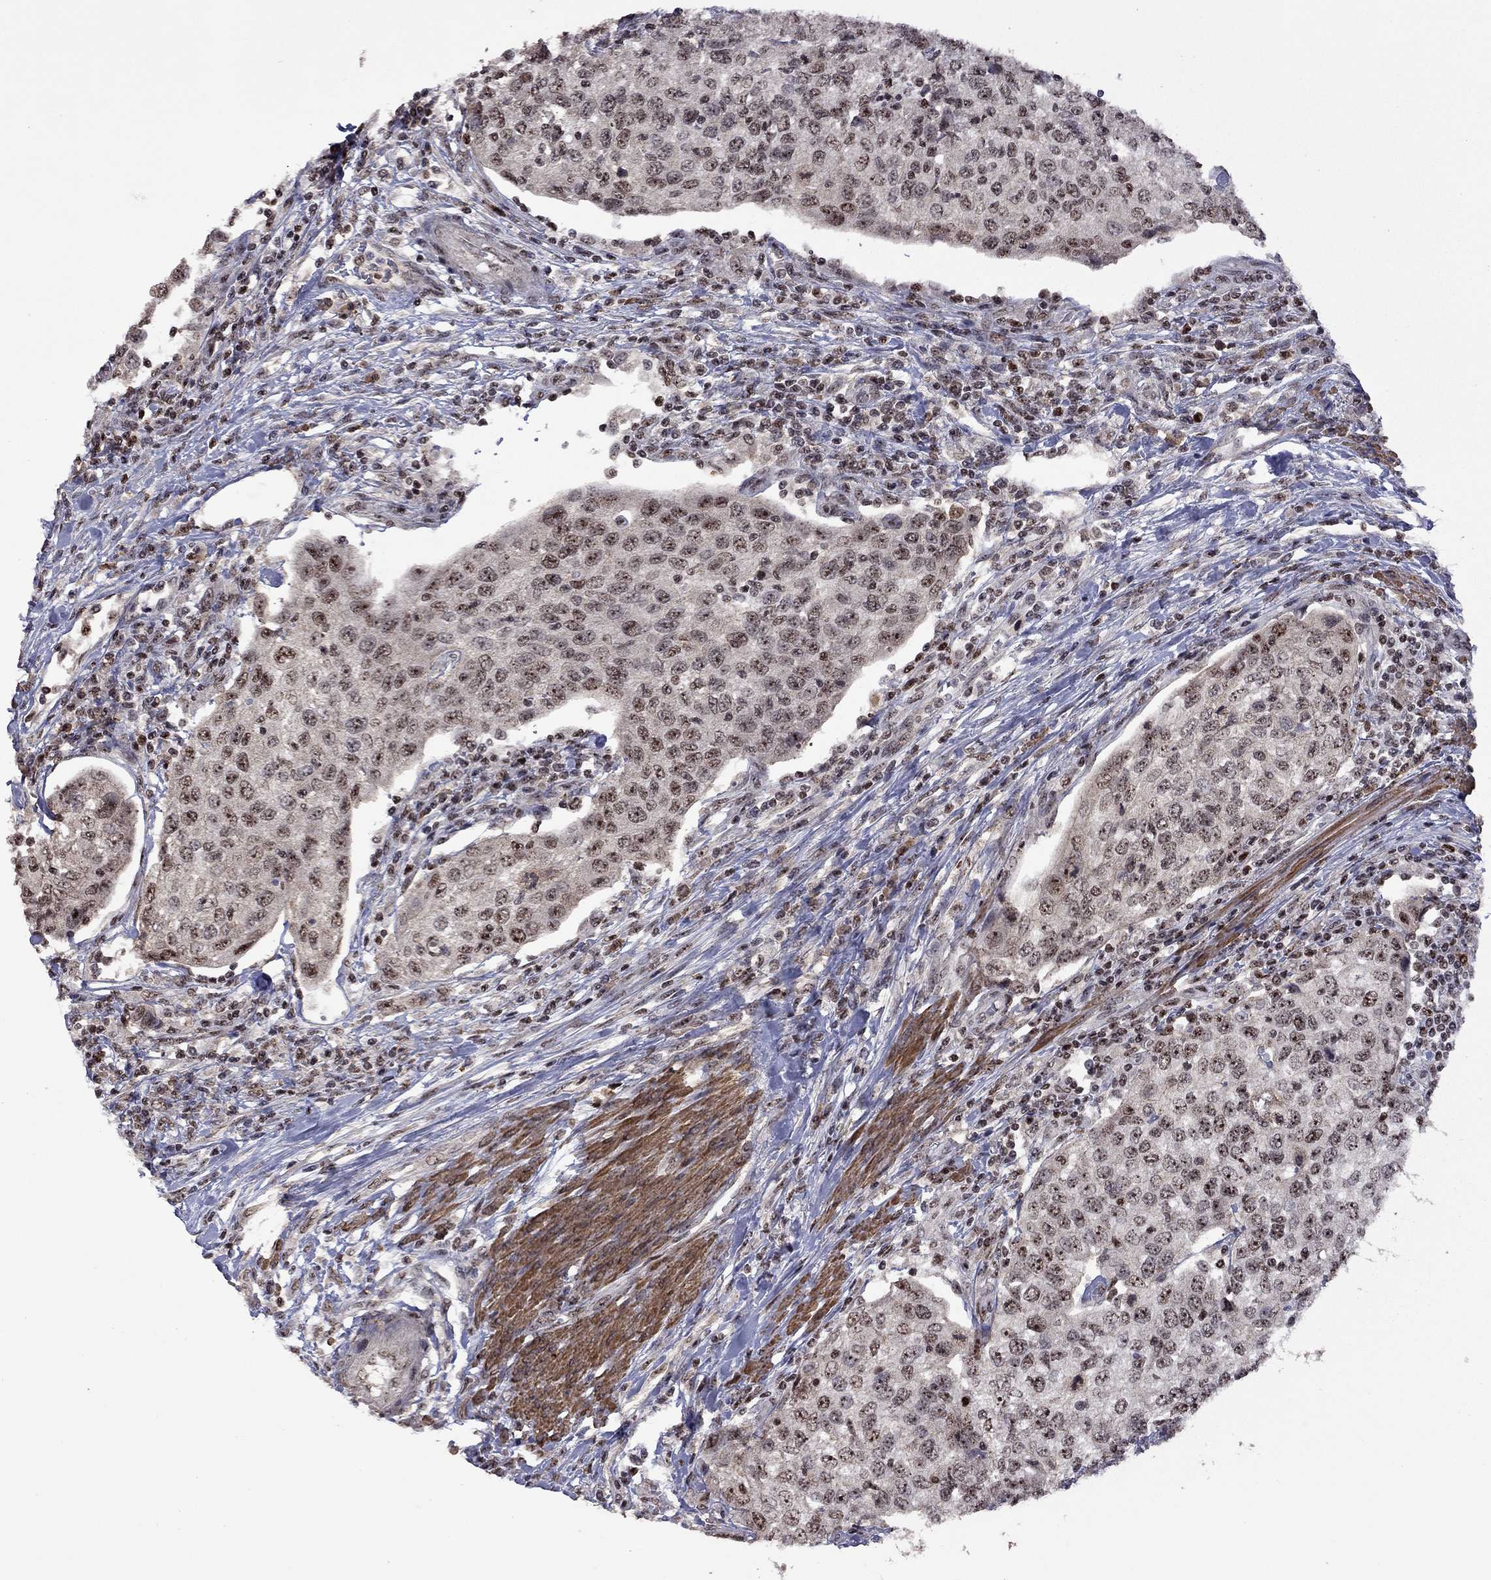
{"staining": {"intensity": "weak", "quantity": "<25%", "location": "nuclear"}, "tissue": "urothelial cancer", "cell_type": "Tumor cells", "image_type": "cancer", "snomed": [{"axis": "morphology", "description": "Urothelial carcinoma, High grade"}, {"axis": "topography", "description": "Urinary bladder"}], "caption": "An image of urothelial cancer stained for a protein exhibits no brown staining in tumor cells.", "gene": "SPOUT1", "patient": {"sex": "female", "age": 78}}